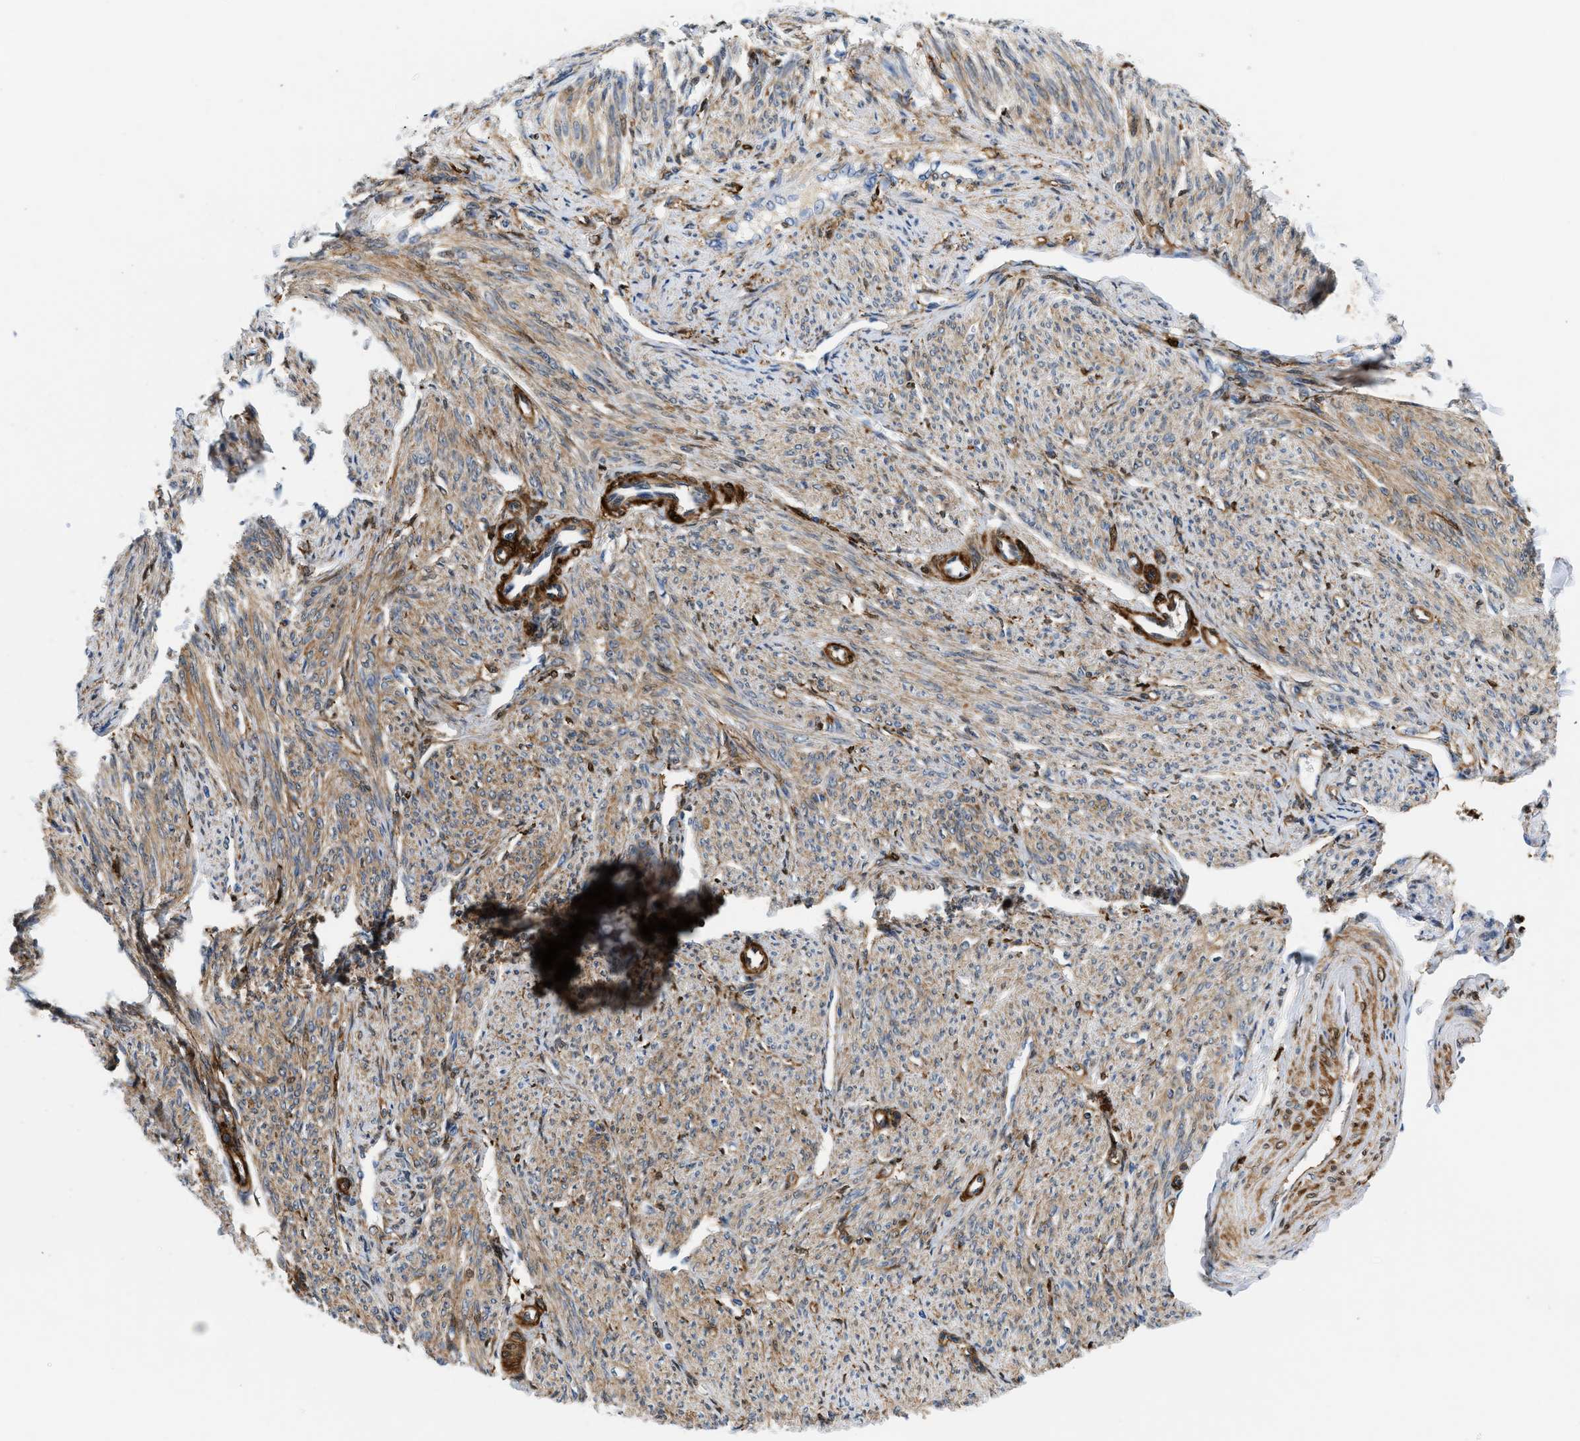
{"staining": {"intensity": "moderate", "quantity": ">75%", "location": "cytoplasmic/membranous"}, "tissue": "smooth muscle", "cell_type": "Smooth muscle cells", "image_type": "normal", "snomed": [{"axis": "morphology", "description": "Normal tissue, NOS"}, {"axis": "topography", "description": "Smooth muscle"}], "caption": "Immunohistochemical staining of benign human smooth muscle reveals >75% levels of moderate cytoplasmic/membranous protein expression in approximately >75% of smooth muscle cells.", "gene": "GSN", "patient": {"sex": "female", "age": 65}}